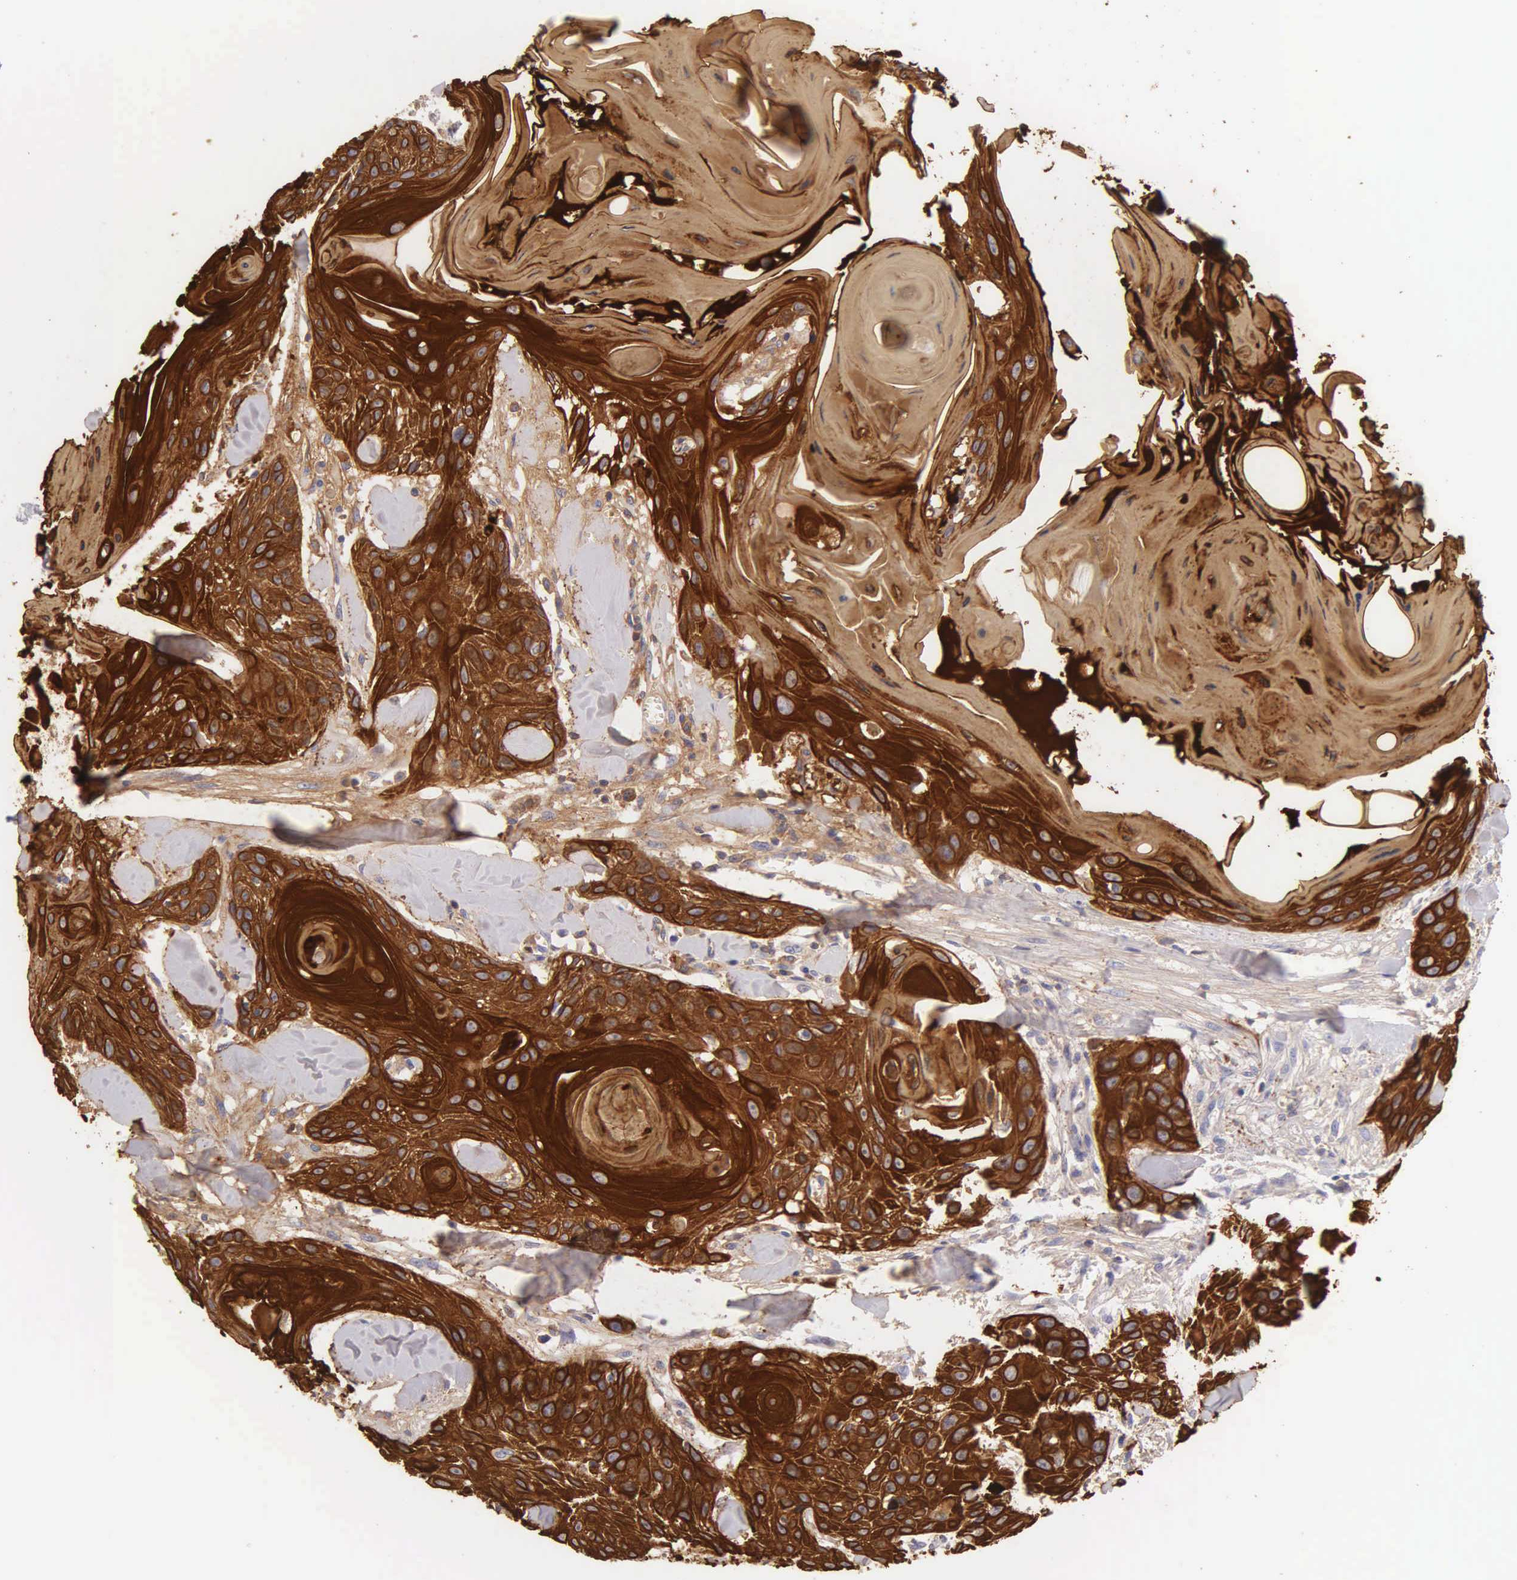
{"staining": {"intensity": "strong", "quantity": ">75%", "location": "cytoplasmic/membranous"}, "tissue": "head and neck cancer", "cell_type": "Tumor cells", "image_type": "cancer", "snomed": [{"axis": "morphology", "description": "Squamous cell carcinoma, NOS"}, {"axis": "morphology", "description": "Squamous cell carcinoma, metastatic, NOS"}, {"axis": "topography", "description": "Lymph node"}, {"axis": "topography", "description": "Salivary gland"}, {"axis": "topography", "description": "Head-Neck"}], "caption": "Brown immunohistochemical staining in head and neck squamous cell carcinoma reveals strong cytoplasmic/membranous expression in approximately >75% of tumor cells.", "gene": "KRT17", "patient": {"sex": "female", "age": 74}}